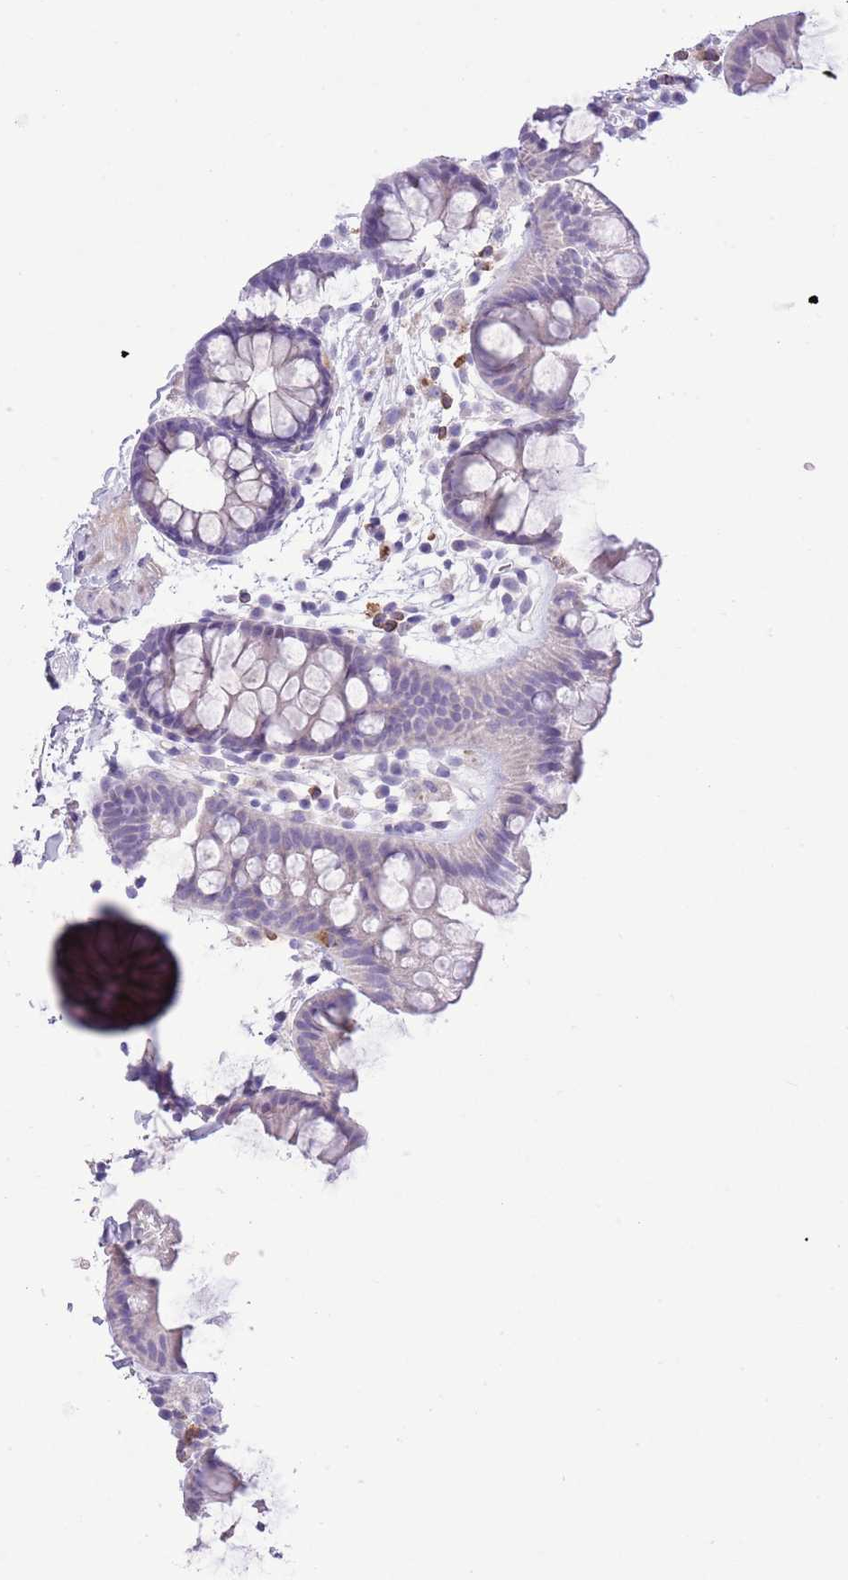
{"staining": {"intensity": "negative", "quantity": "none", "location": "none"}, "tissue": "colon", "cell_type": "Endothelial cells", "image_type": "normal", "snomed": [{"axis": "morphology", "description": "Normal tissue, NOS"}, {"axis": "topography", "description": "Colon"}], "caption": "Image shows no protein expression in endothelial cells of normal colon. The staining was performed using DAB to visualize the protein expression in brown, while the nuclei were stained in blue with hematoxylin (Magnification: 20x).", "gene": "OR6M1", "patient": {"sex": "female", "age": 62}}